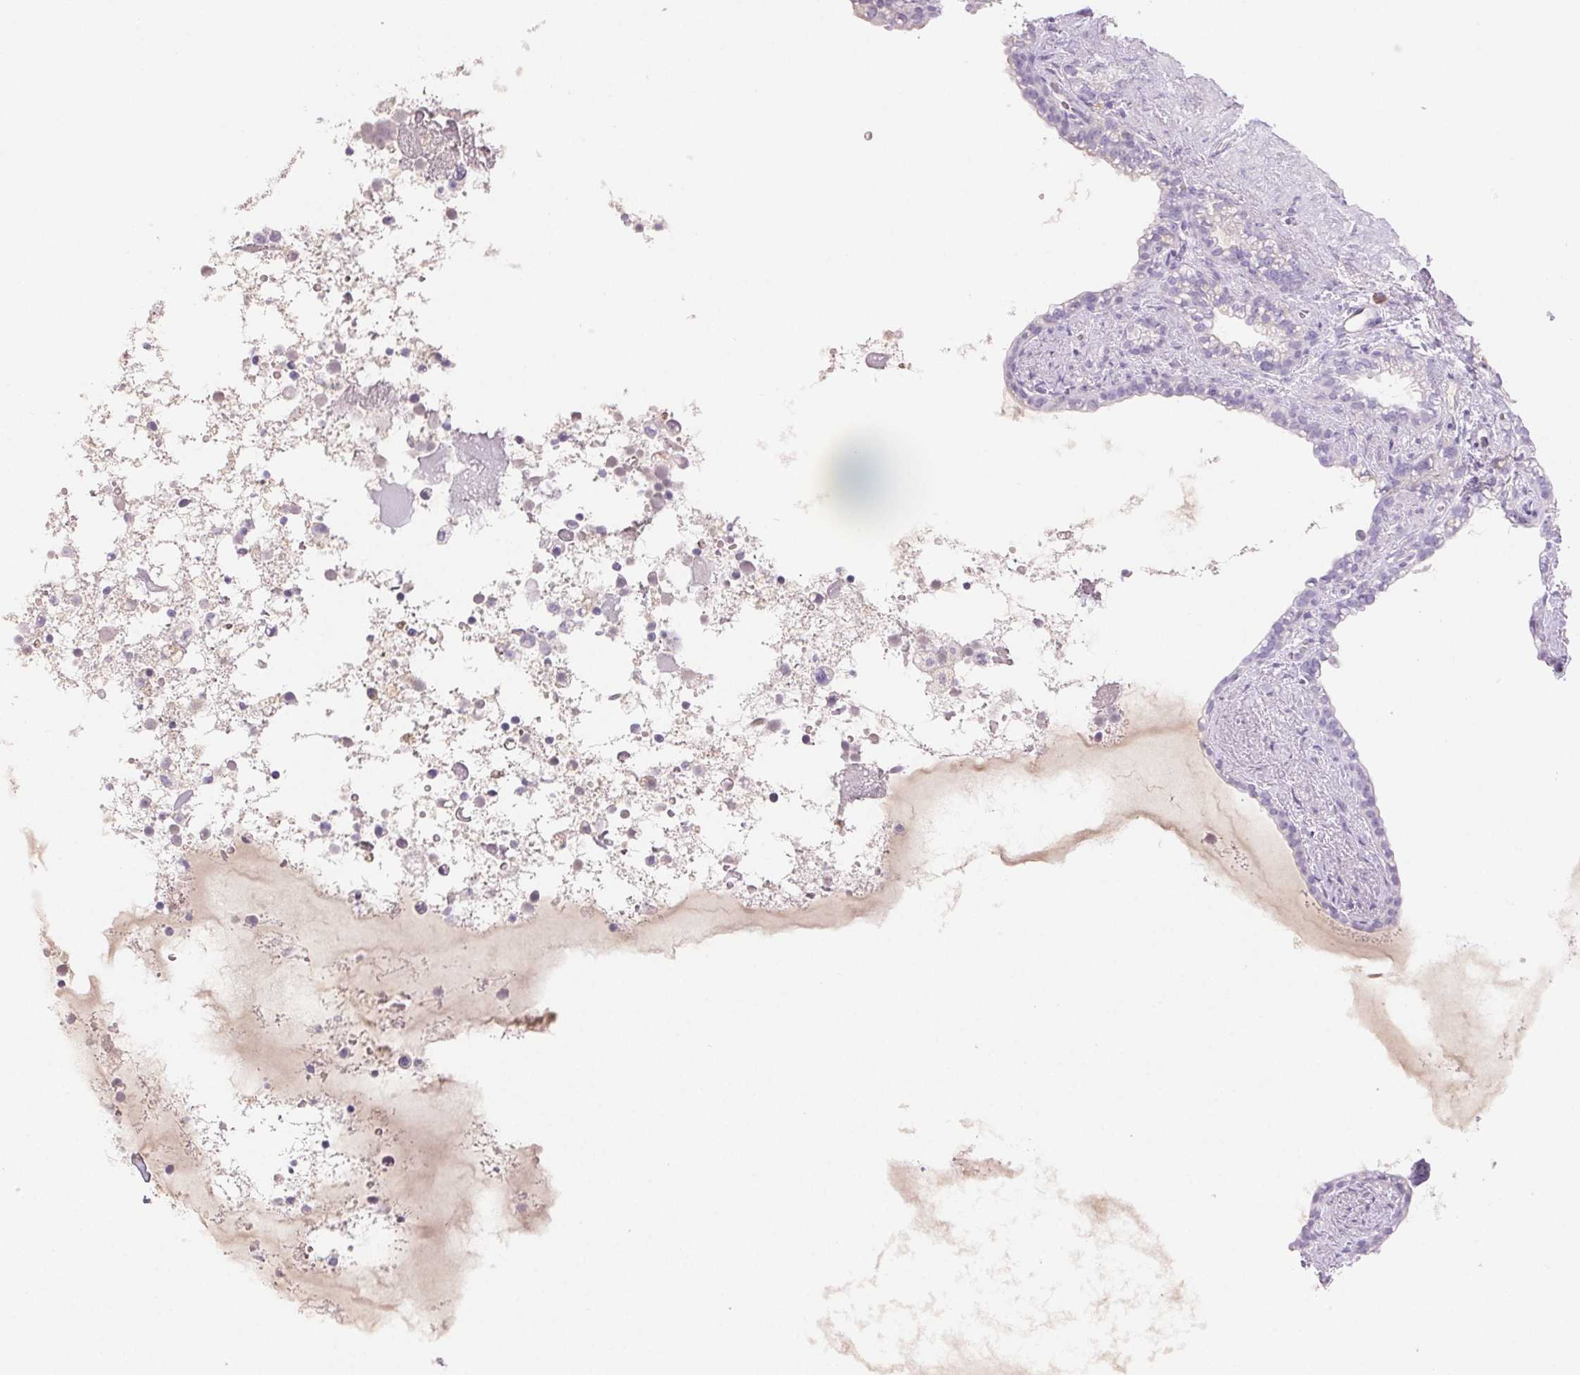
{"staining": {"intensity": "negative", "quantity": "none", "location": "none"}, "tissue": "seminal vesicle", "cell_type": "Glandular cells", "image_type": "normal", "snomed": [{"axis": "morphology", "description": "Normal tissue, NOS"}, {"axis": "topography", "description": "Seminal veicle"}], "caption": "This micrograph is of benign seminal vesicle stained with IHC to label a protein in brown with the nuclei are counter-stained blue. There is no expression in glandular cells. (Brightfield microscopy of DAB (3,3'-diaminobenzidine) immunohistochemistry at high magnification).", "gene": "PADI4", "patient": {"sex": "male", "age": 76}}